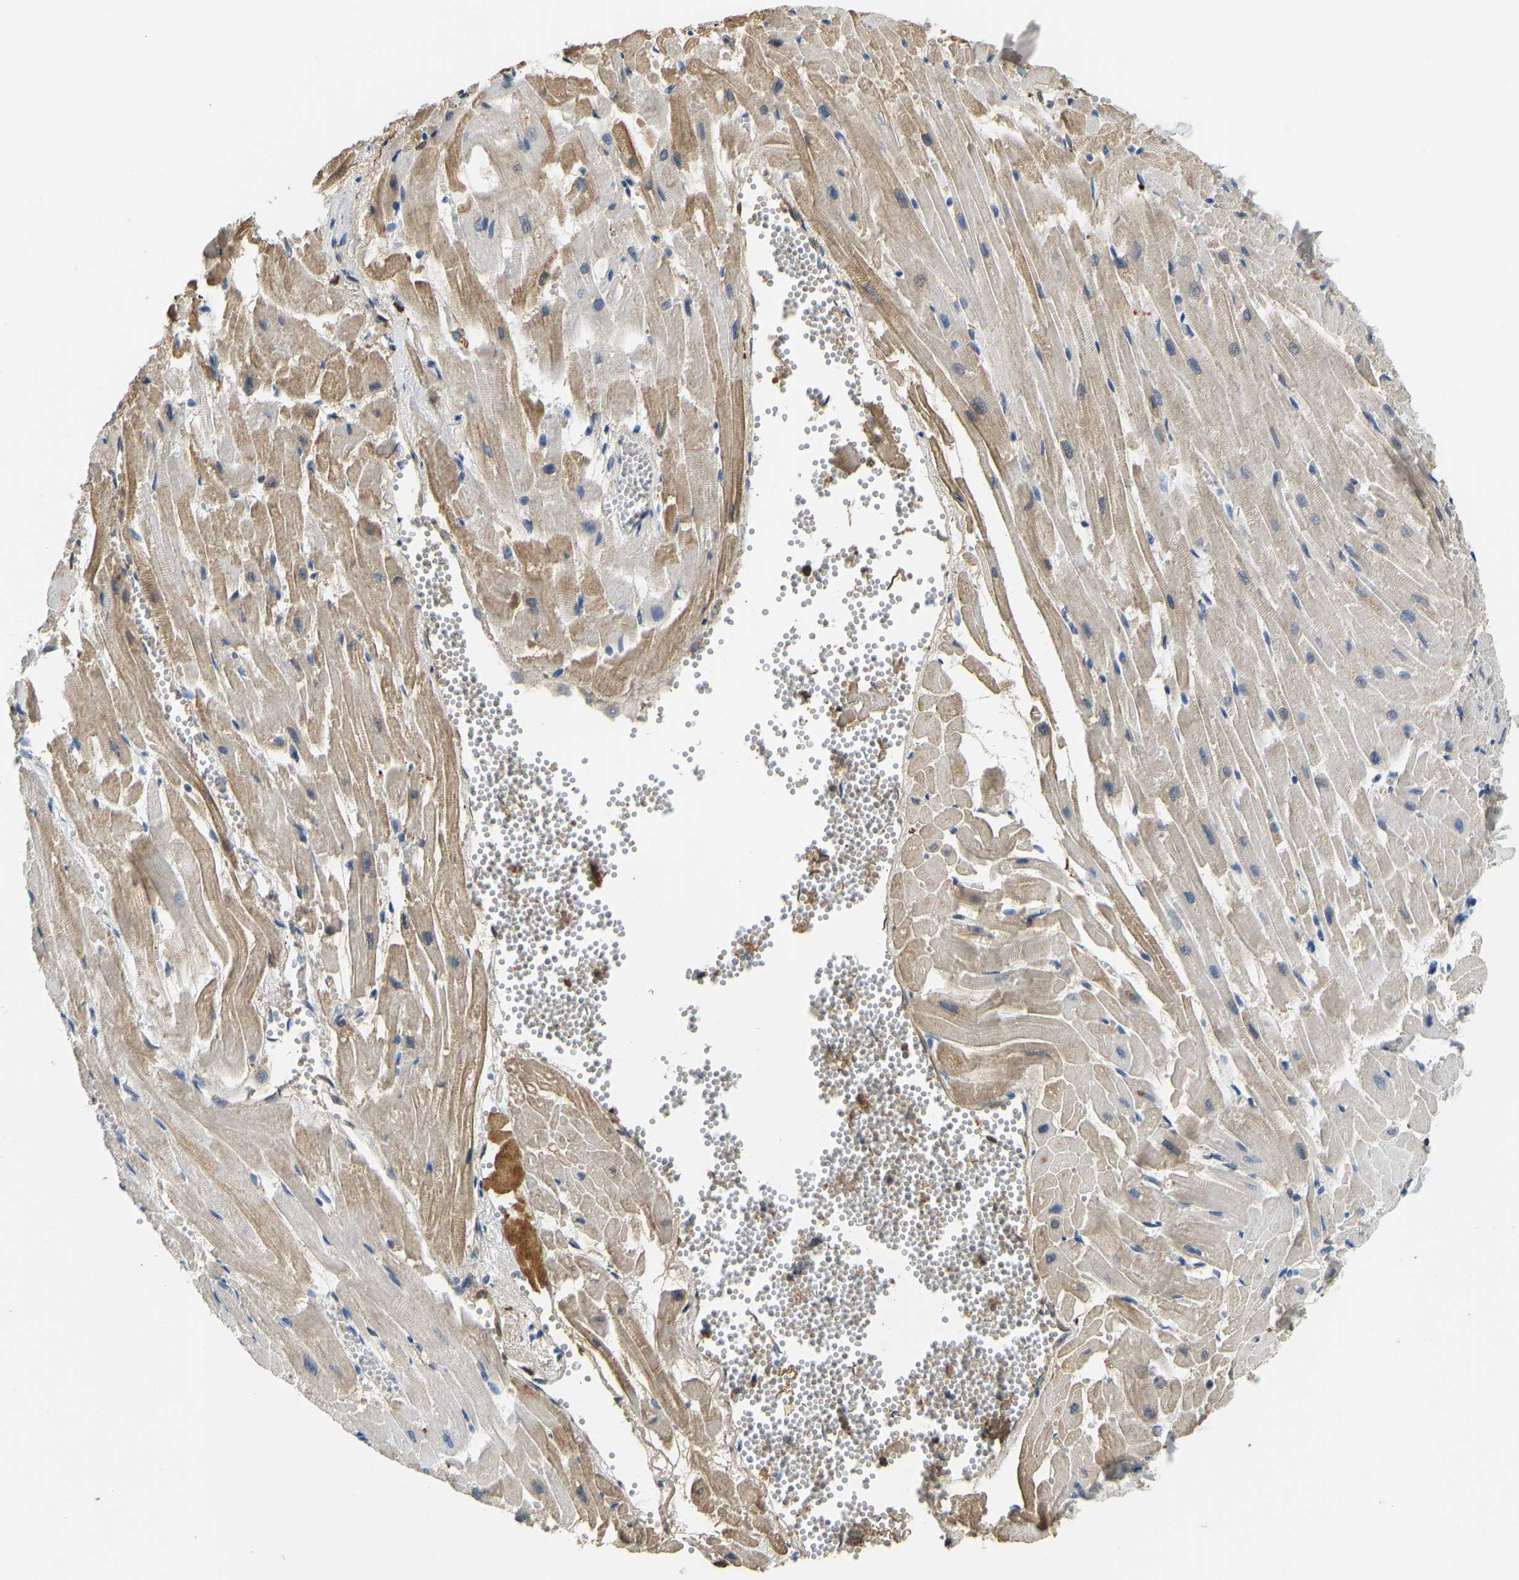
{"staining": {"intensity": "weak", "quantity": "25%-75%", "location": "cytoplasmic/membranous"}, "tissue": "heart muscle", "cell_type": "Cardiomyocytes", "image_type": "normal", "snomed": [{"axis": "morphology", "description": "Normal tissue, NOS"}, {"axis": "topography", "description": "Heart"}], "caption": "Cardiomyocytes demonstrate weak cytoplasmic/membranous positivity in about 25%-75% of cells in unremarkable heart muscle. (brown staining indicates protein expression, while blue staining denotes nuclei).", "gene": "THBS4", "patient": {"sex": "female", "age": 19}}